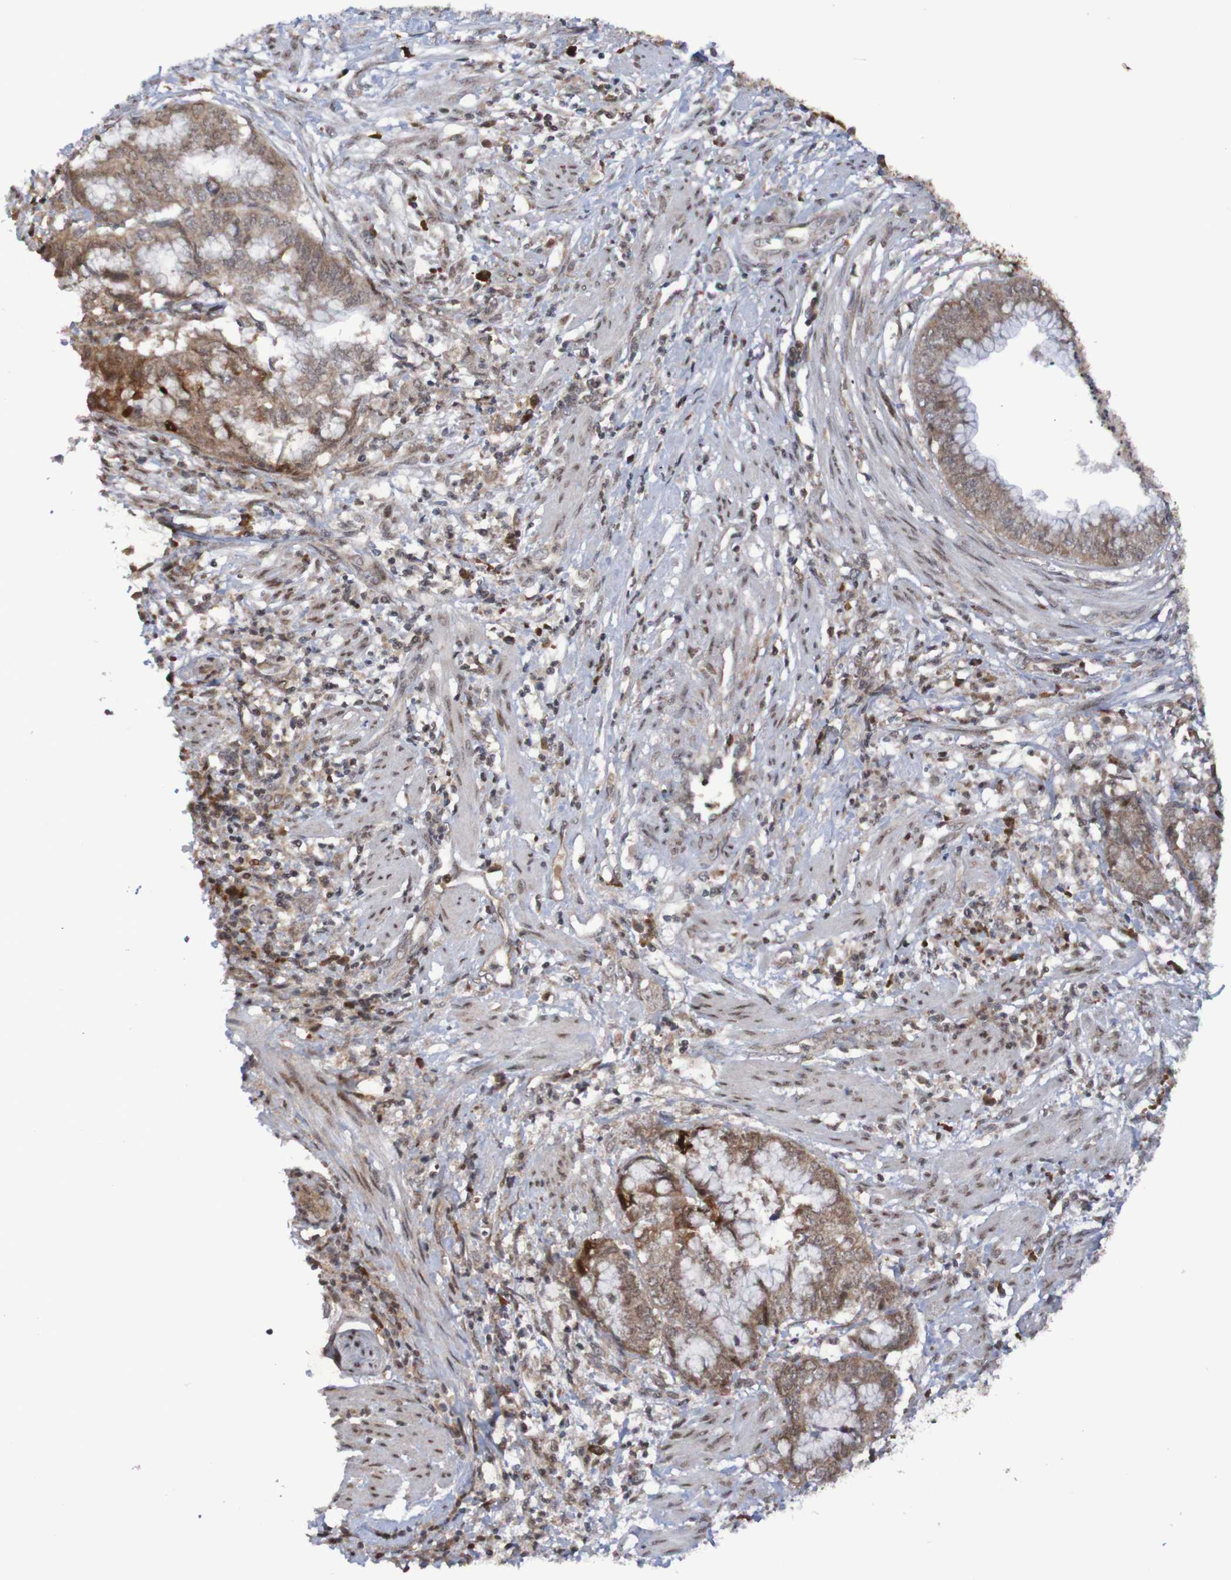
{"staining": {"intensity": "weak", "quantity": ">75%", "location": "cytoplasmic/membranous"}, "tissue": "endometrial cancer", "cell_type": "Tumor cells", "image_type": "cancer", "snomed": [{"axis": "morphology", "description": "Necrosis, NOS"}, {"axis": "morphology", "description": "Adenocarcinoma, NOS"}, {"axis": "topography", "description": "Endometrium"}], "caption": "Protein expression analysis of adenocarcinoma (endometrial) displays weak cytoplasmic/membranous expression in approximately >75% of tumor cells.", "gene": "ITLN1", "patient": {"sex": "female", "age": 79}}